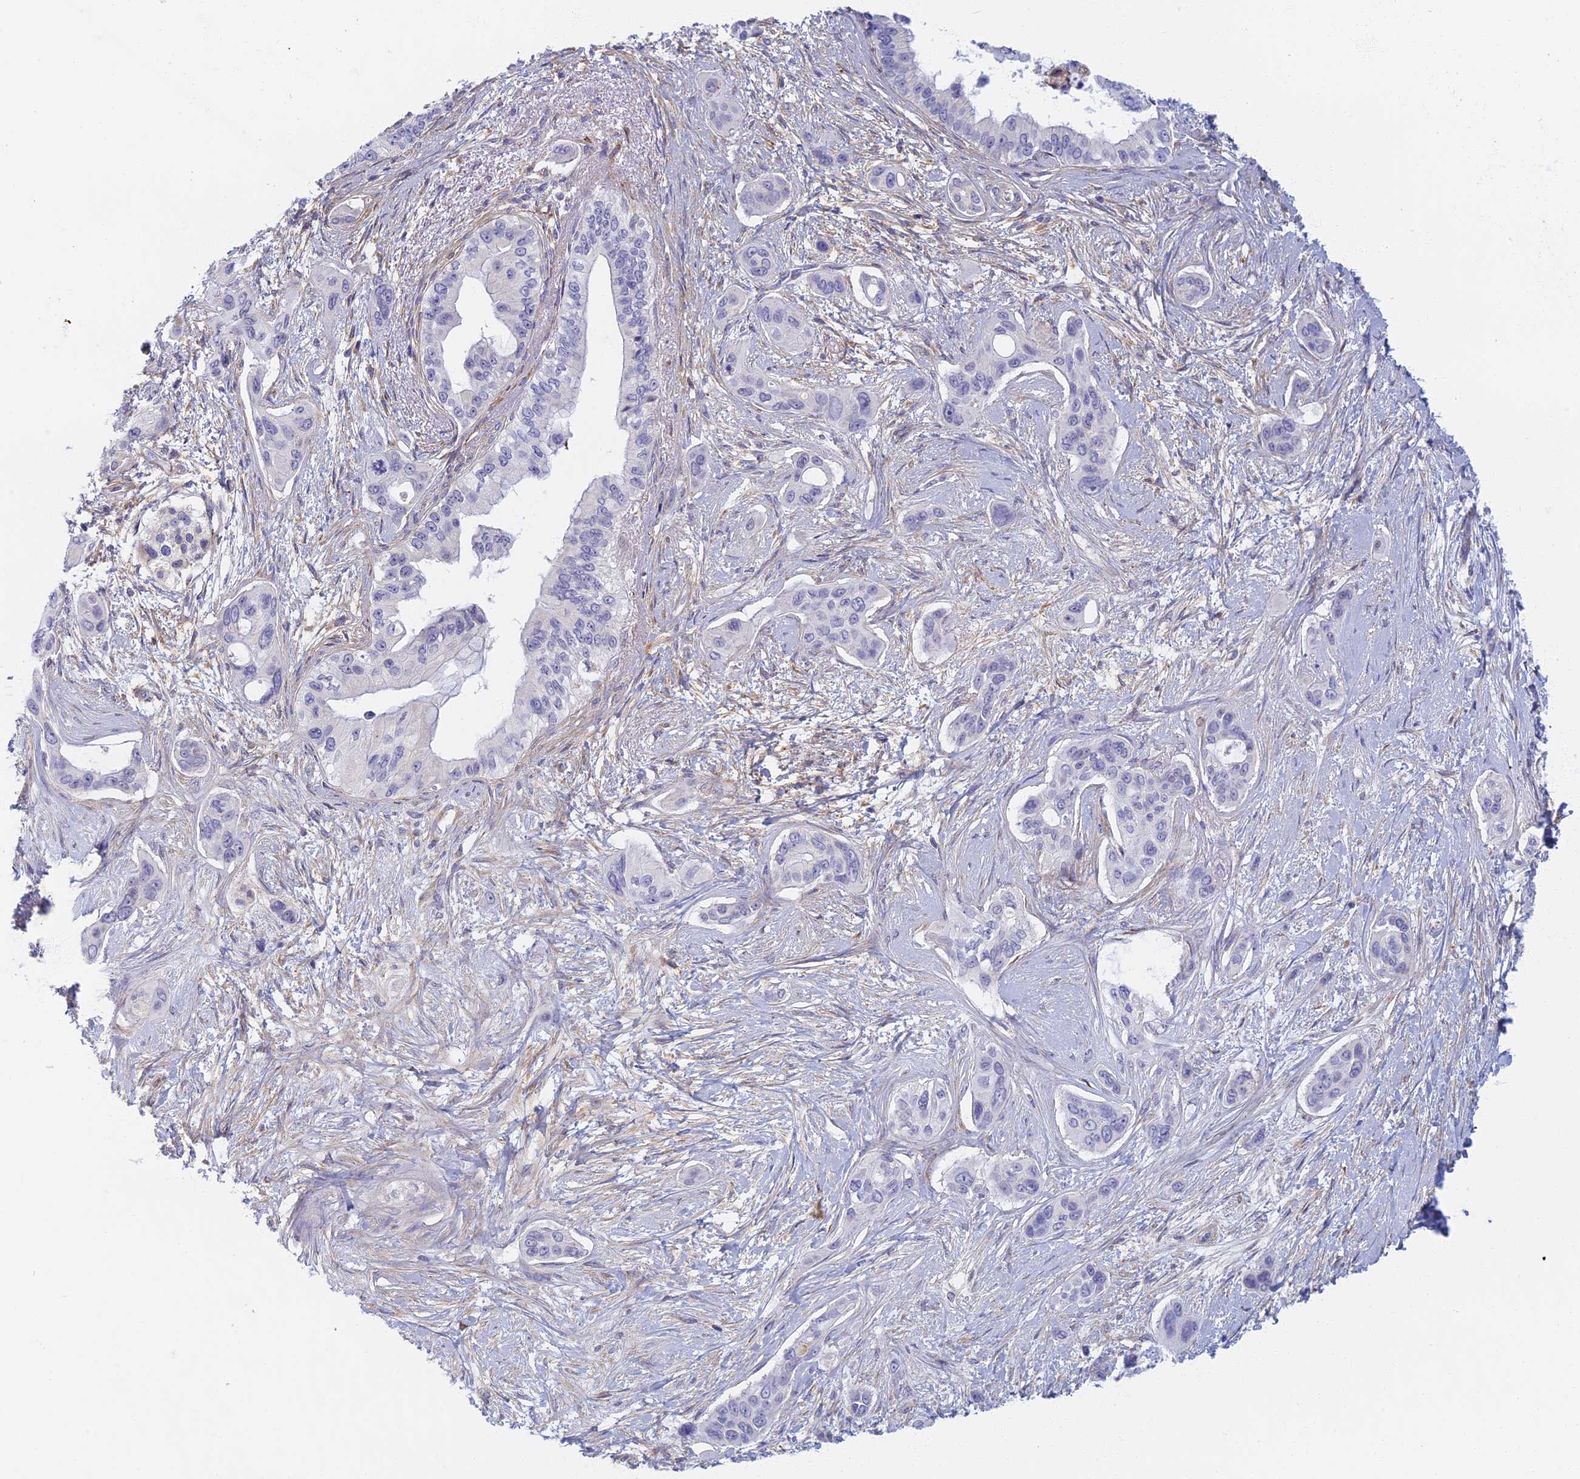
{"staining": {"intensity": "negative", "quantity": "none", "location": "none"}, "tissue": "pancreatic cancer", "cell_type": "Tumor cells", "image_type": "cancer", "snomed": [{"axis": "morphology", "description": "Adenocarcinoma, NOS"}, {"axis": "topography", "description": "Pancreas"}], "caption": "A histopathology image of pancreatic cancer stained for a protein reveals no brown staining in tumor cells. (DAB immunohistochemistry, high magnification).", "gene": "DDX51", "patient": {"sex": "male", "age": 72}}